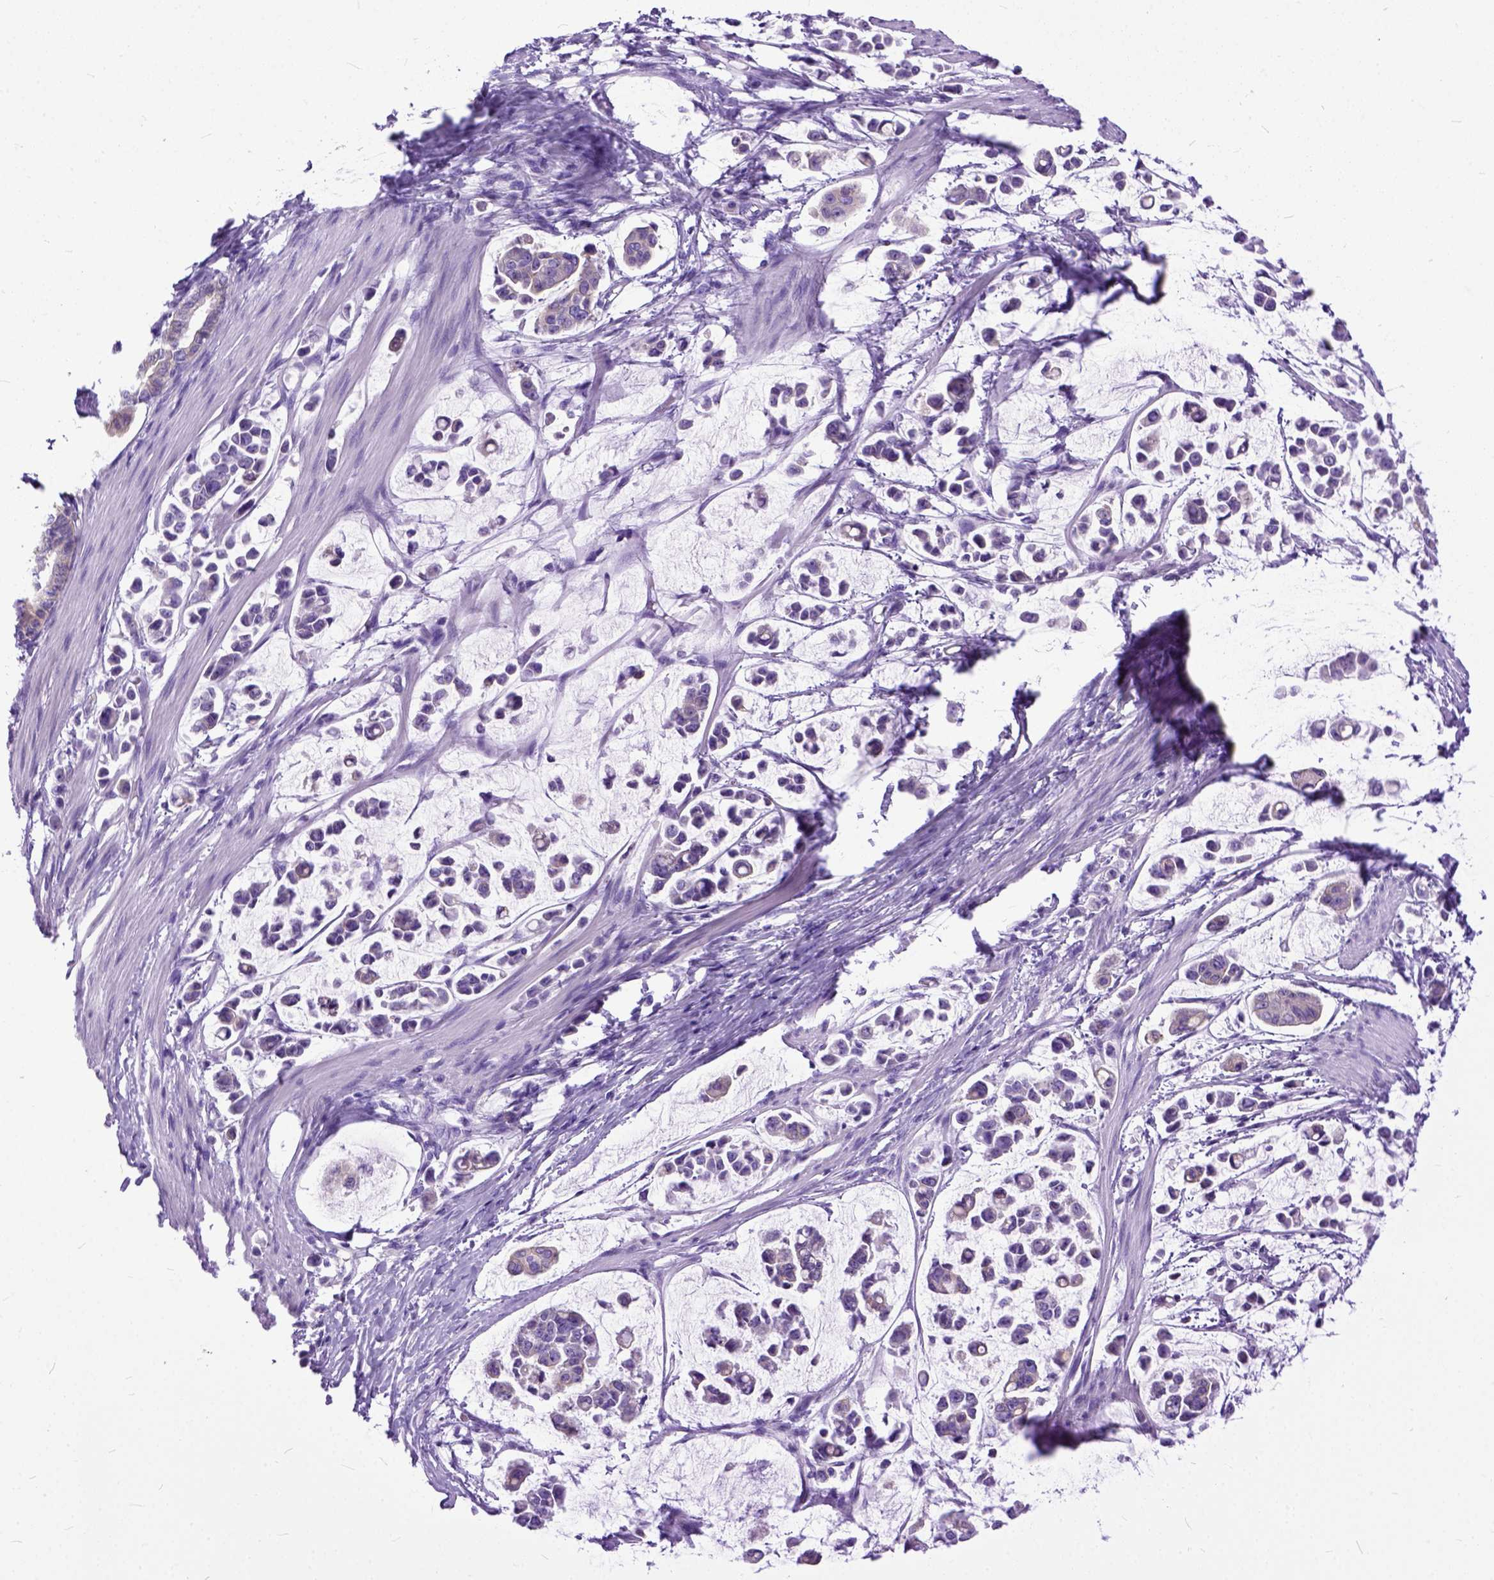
{"staining": {"intensity": "negative", "quantity": "none", "location": "none"}, "tissue": "stomach cancer", "cell_type": "Tumor cells", "image_type": "cancer", "snomed": [{"axis": "morphology", "description": "Adenocarcinoma, NOS"}, {"axis": "topography", "description": "Stomach"}], "caption": "Stomach adenocarcinoma was stained to show a protein in brown. There is no significant positivity in tumor cells.", "gene": "PPL", "patient": {"sex": "male", "age": 82}}